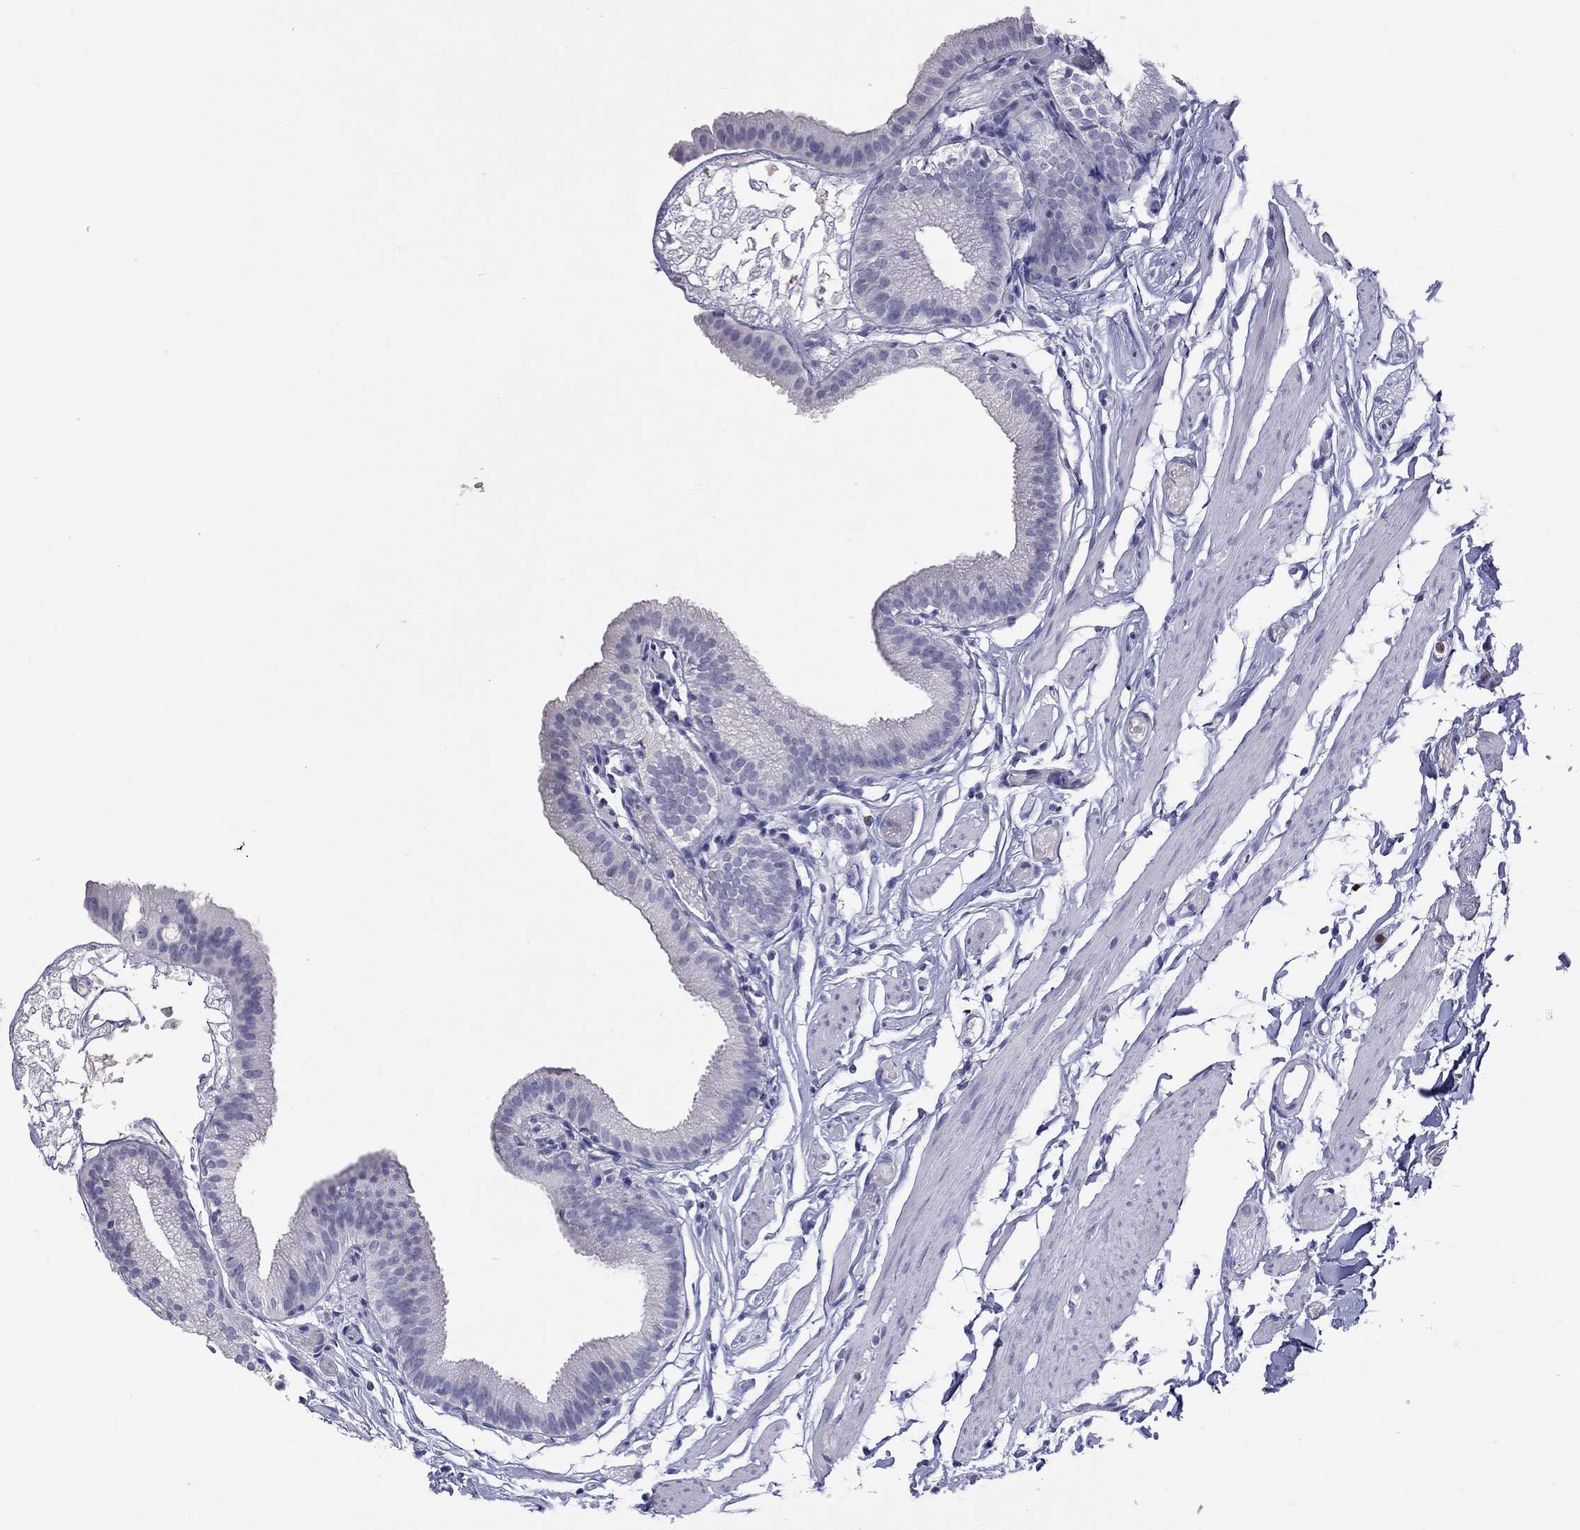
{"staining": {"intensity": "negative", "quantity": "none", "location": "none"}, "tissue": "gallbladder", "cell_type": "Glandular cells", "image_type": "normal", "snomed": [{"axis": "morphology", "description": "Normal tissue, NOS"}, {"axis": "topography", "description": "Gallbladder"}], "caption": "Glandular cells are negative for protein expression in normal human gallbladder. (DAB IHC, high magnification).", "gene": "SLAMF1", "patient": {"sex": "female", "age": 45}}